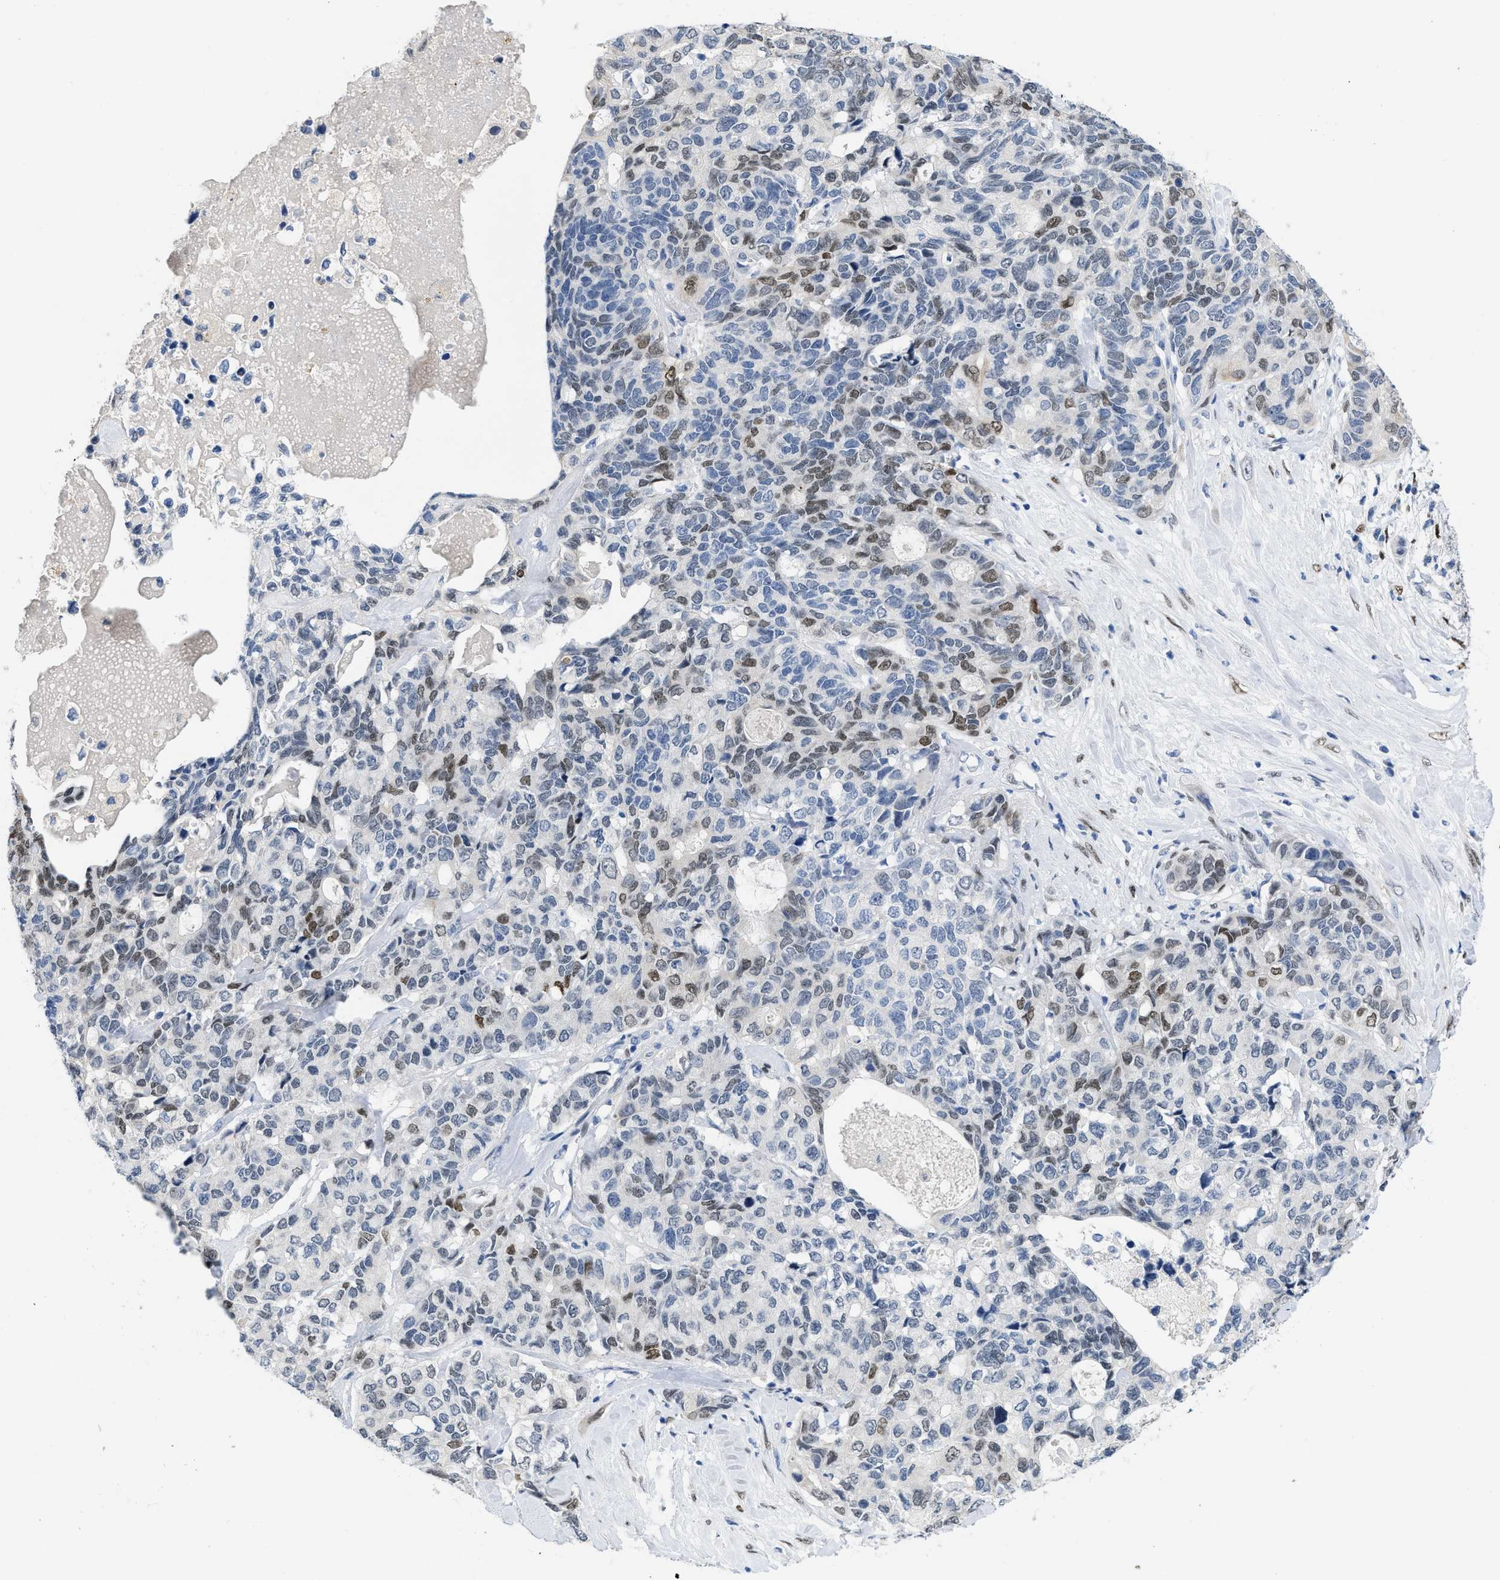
{"staining": {"intensity": "weak", "quantity": "<25%", "location": "cytoplasmic/membranous"}, "tissue": "pancreatic cancer", "cell_type": "Tumor cells", "image_type": "cancer", "snomed": [{"axis": "morphology", "description": "Adenocarcinoma, NOS"}, {"axis": "topography", "description": "Pancreas"}], "caption": "Pancreatic adenocarcinoma was stained to show a protein in brown. There is no significant positivity in tumor cells.", "gene": "NFIX", "patient": {"sex": "female", "age": 56}}